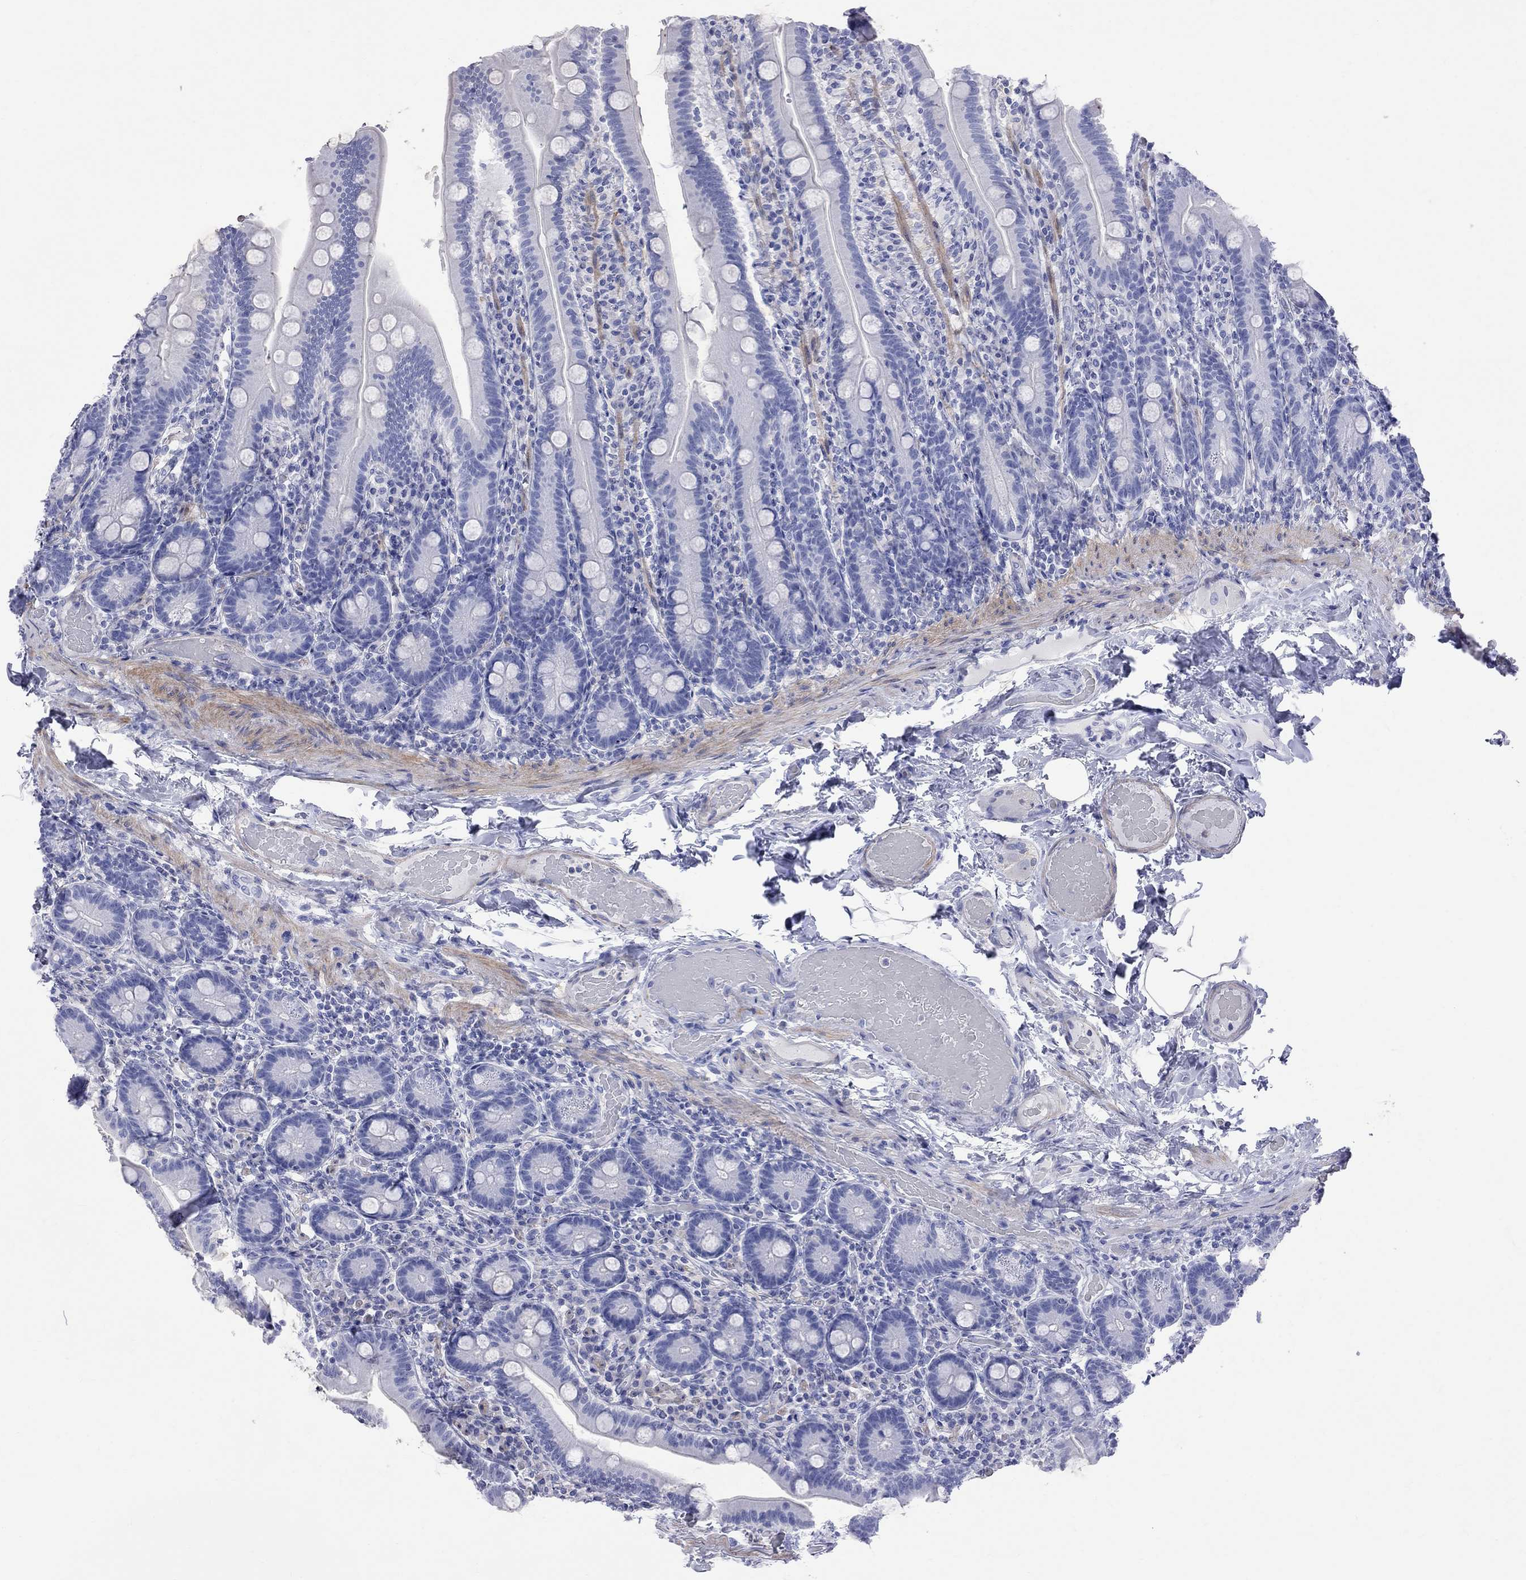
{"staining": {"intensity": "negative", "quantity": "none", "location": "none"}, "tissue": "small intestine", "cell_type": "Glandular cells", "image_type": "normal", "snomed": [{"axis": "morphology", "description": "Normal tissue, NOS"}, {"axis": "topography", "description": "Small intestine"}], "caption": "IHC of normal small intestine reveals no staining in glandular cells. Nuclei are stained in blue.", "gene": "S100A3", "patient": {"sex": "male", "age": 66}}